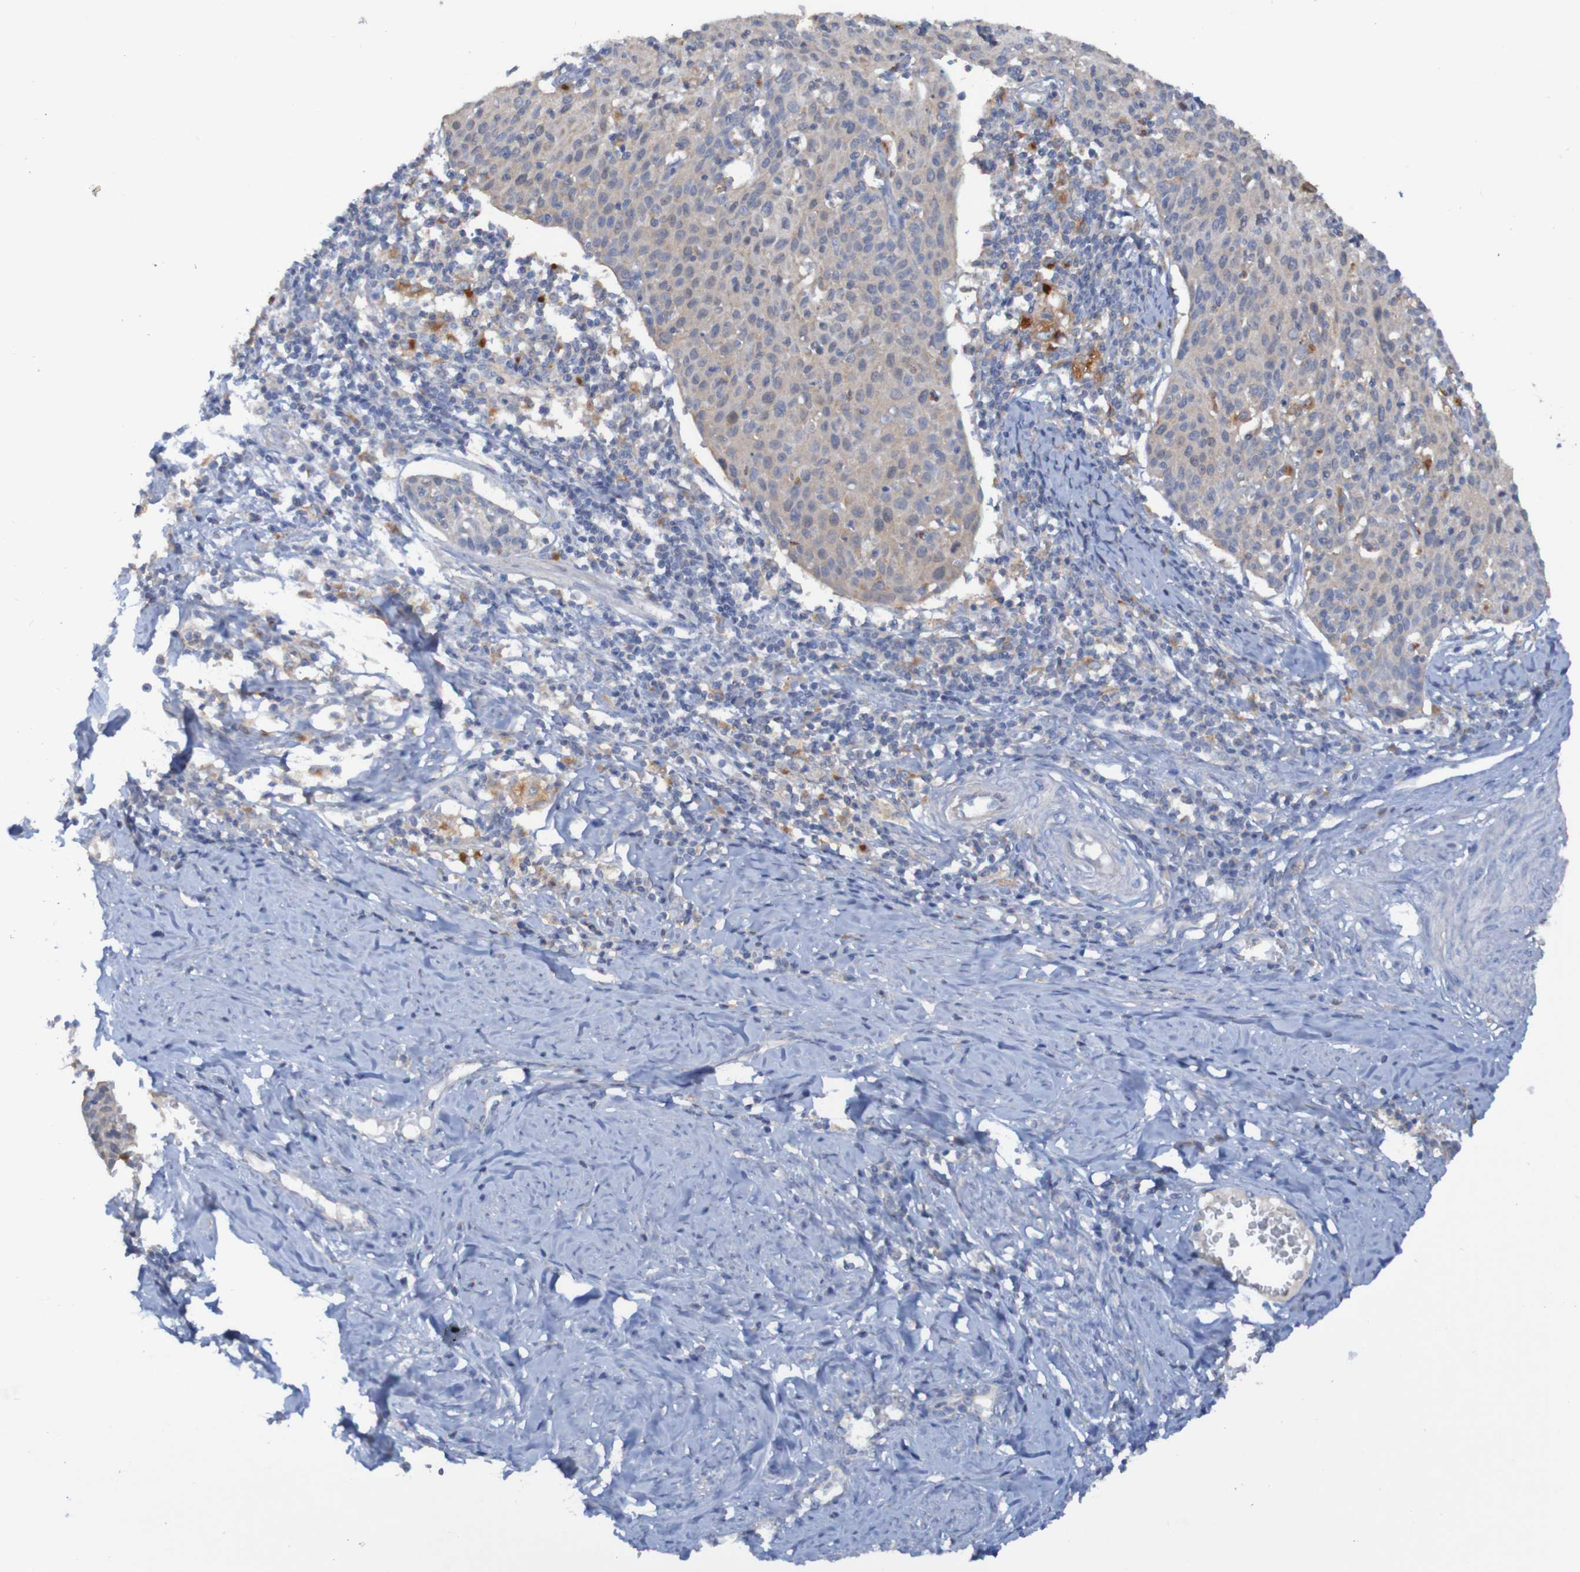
{"staining": {"intensity": "weak", "quantity": ">75%", "location": "cytoplasmic/membranous"}, "tissue": "cervical cancer", "cell_type": "Tumor cells", "image_type": "cancer", "snomed": [{"axis": "morphology", "description": "Squamous cell carcinoma, NOS"}, {"axis": "topography", "description": "Cervix"}], "caption": "High-power microscopy captured an IHC image of cervical cancer (squamous cell carcinoma), revealing weak cytoplasmic/membranous staining in approximately >75% of tumor cells. (Stains: DAB in brown, nuclei in blue, Microscopy: brightfield microscopy at high magnification).", "gene": "ARHGEF16", "patient": {"sex": "female", "age": 38}}